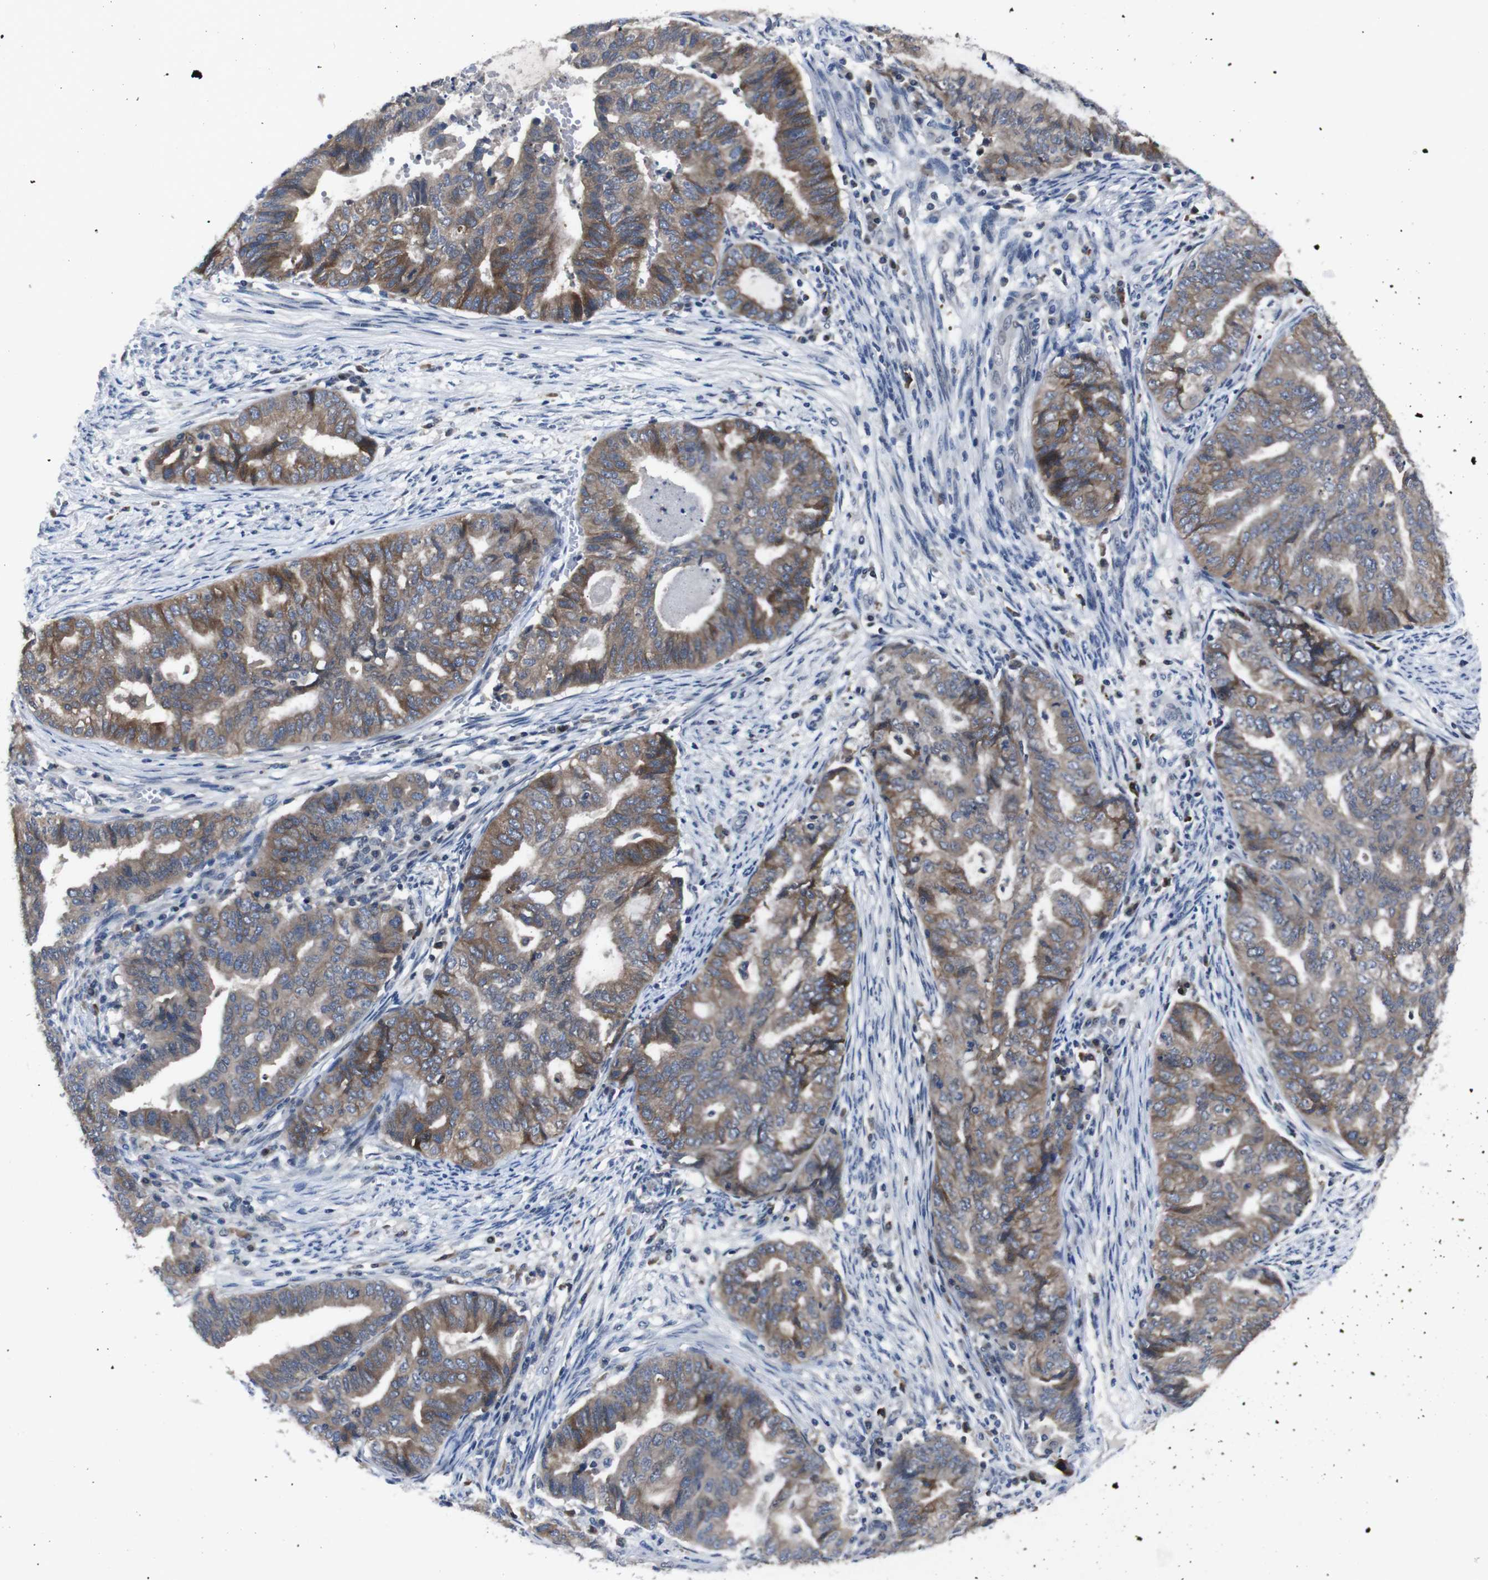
{"staining": {"intensity": "moderate", "quantity": "25%-75%", "location": "cytoplasmic/membranous"}, "tissue": "endometrial cancer", "cell_type": "Tumor cells", "image_type": "cancer", "snomed": [{"axis": "morphology", "description": "Adenocarcinoma, NOS"}, {"axis": "topography", "description": "Endometrium"}], "caption": "Tumor cells reveal moderate cytoplasmic/membranous staining in about 25%-75% of cells in endometrial cancer (adenocarcinoma). The protein is stained brown, and the nuclei are stained in blue (DAB IHC with brightfield microscopy, high magnification).", "gene": "SEMA4B", "patient": {"sex": "female", "age": 79}}